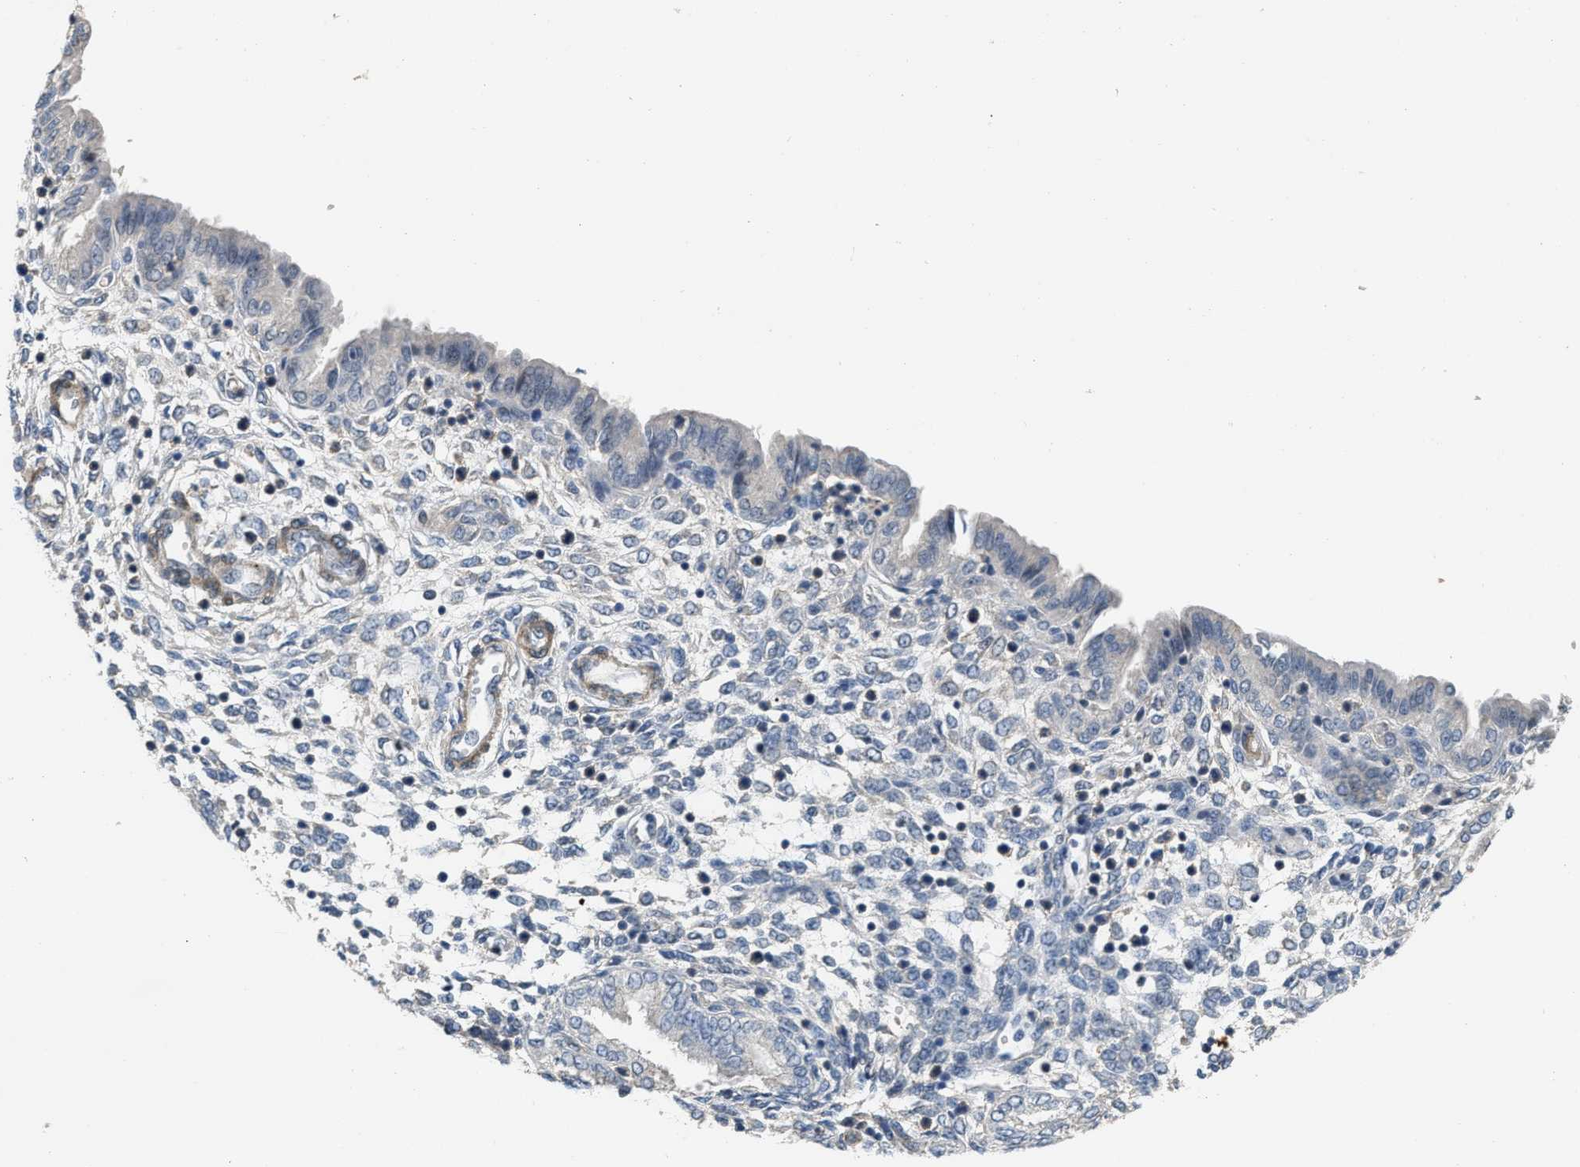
{"staining": {"intensity": "negative", "quantity": "none", "location": "none"}, "tissue": "endometrium", "cell_type": "Cells in endometrial stroma", "image_type": "normal", "snomed": [{"axis": "morphology", "description": "Normal tissue, NOS"}, {"axis": "topography", "description": "Endometrium"}], "caption": "Immunohistochemistry (IHC) image of unremarkable endometrium: human endometrium stained with DAB demonstrates no significant protein staining in cells in endometrial stroma.", "gene": "ZNF783", "patient": {"sex": "female", "age": 33}}